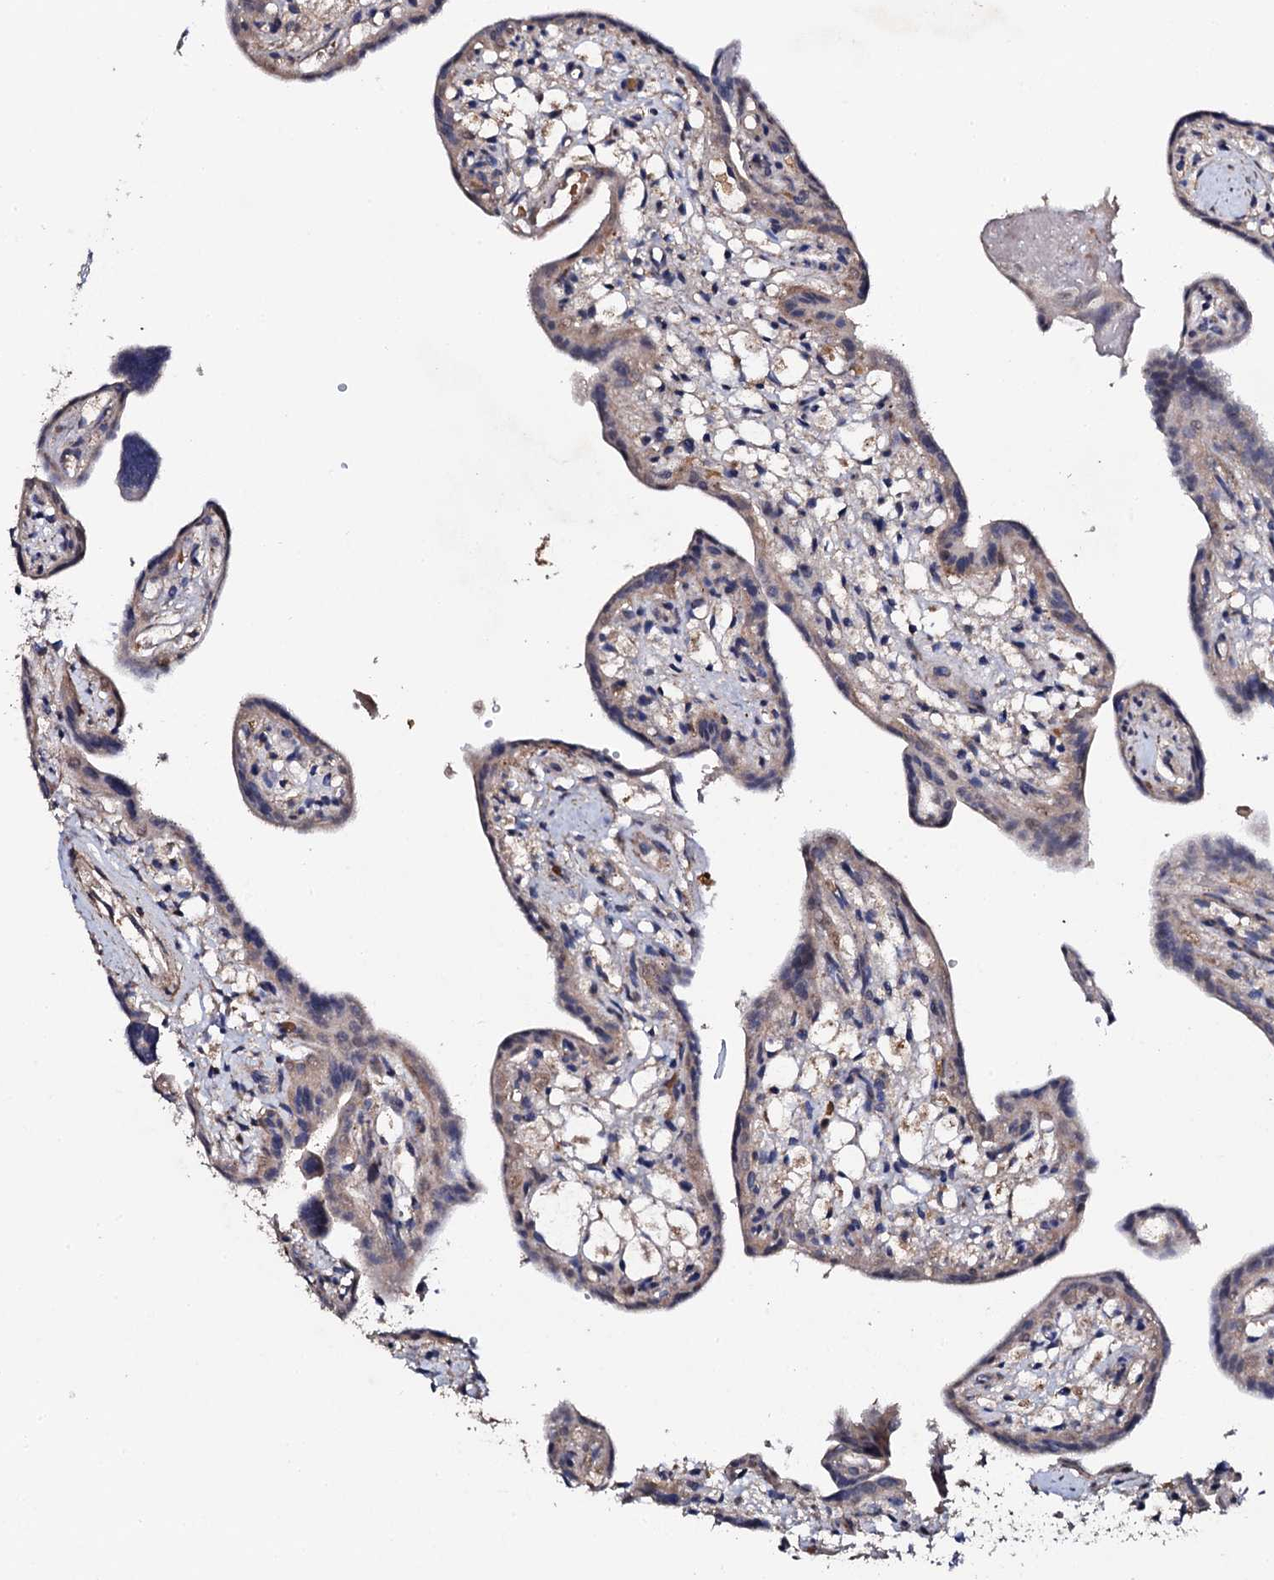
{"staining": {"intensity": "weak", "quantity": "25%-75%", "location": "cytoplasmic/membranous"}, "tissue": "placenta", "cell_type": "Trophoblastic cells", "image_type": "normal", "snomed": [{"axis": "morphology", "description": "Normal tissue, NOS"}, {"axis": "topography", "description": "Placenta"}], "caption": "An immunohistochemistry micrograph of normal tissue is shown. Protein staining in brown highlights weak cytoplasmic/membranous positivity in placenta within trophoblastic cells.", "gene": "GTPBP4", "patient": {"sex": "female", "age": 37}}